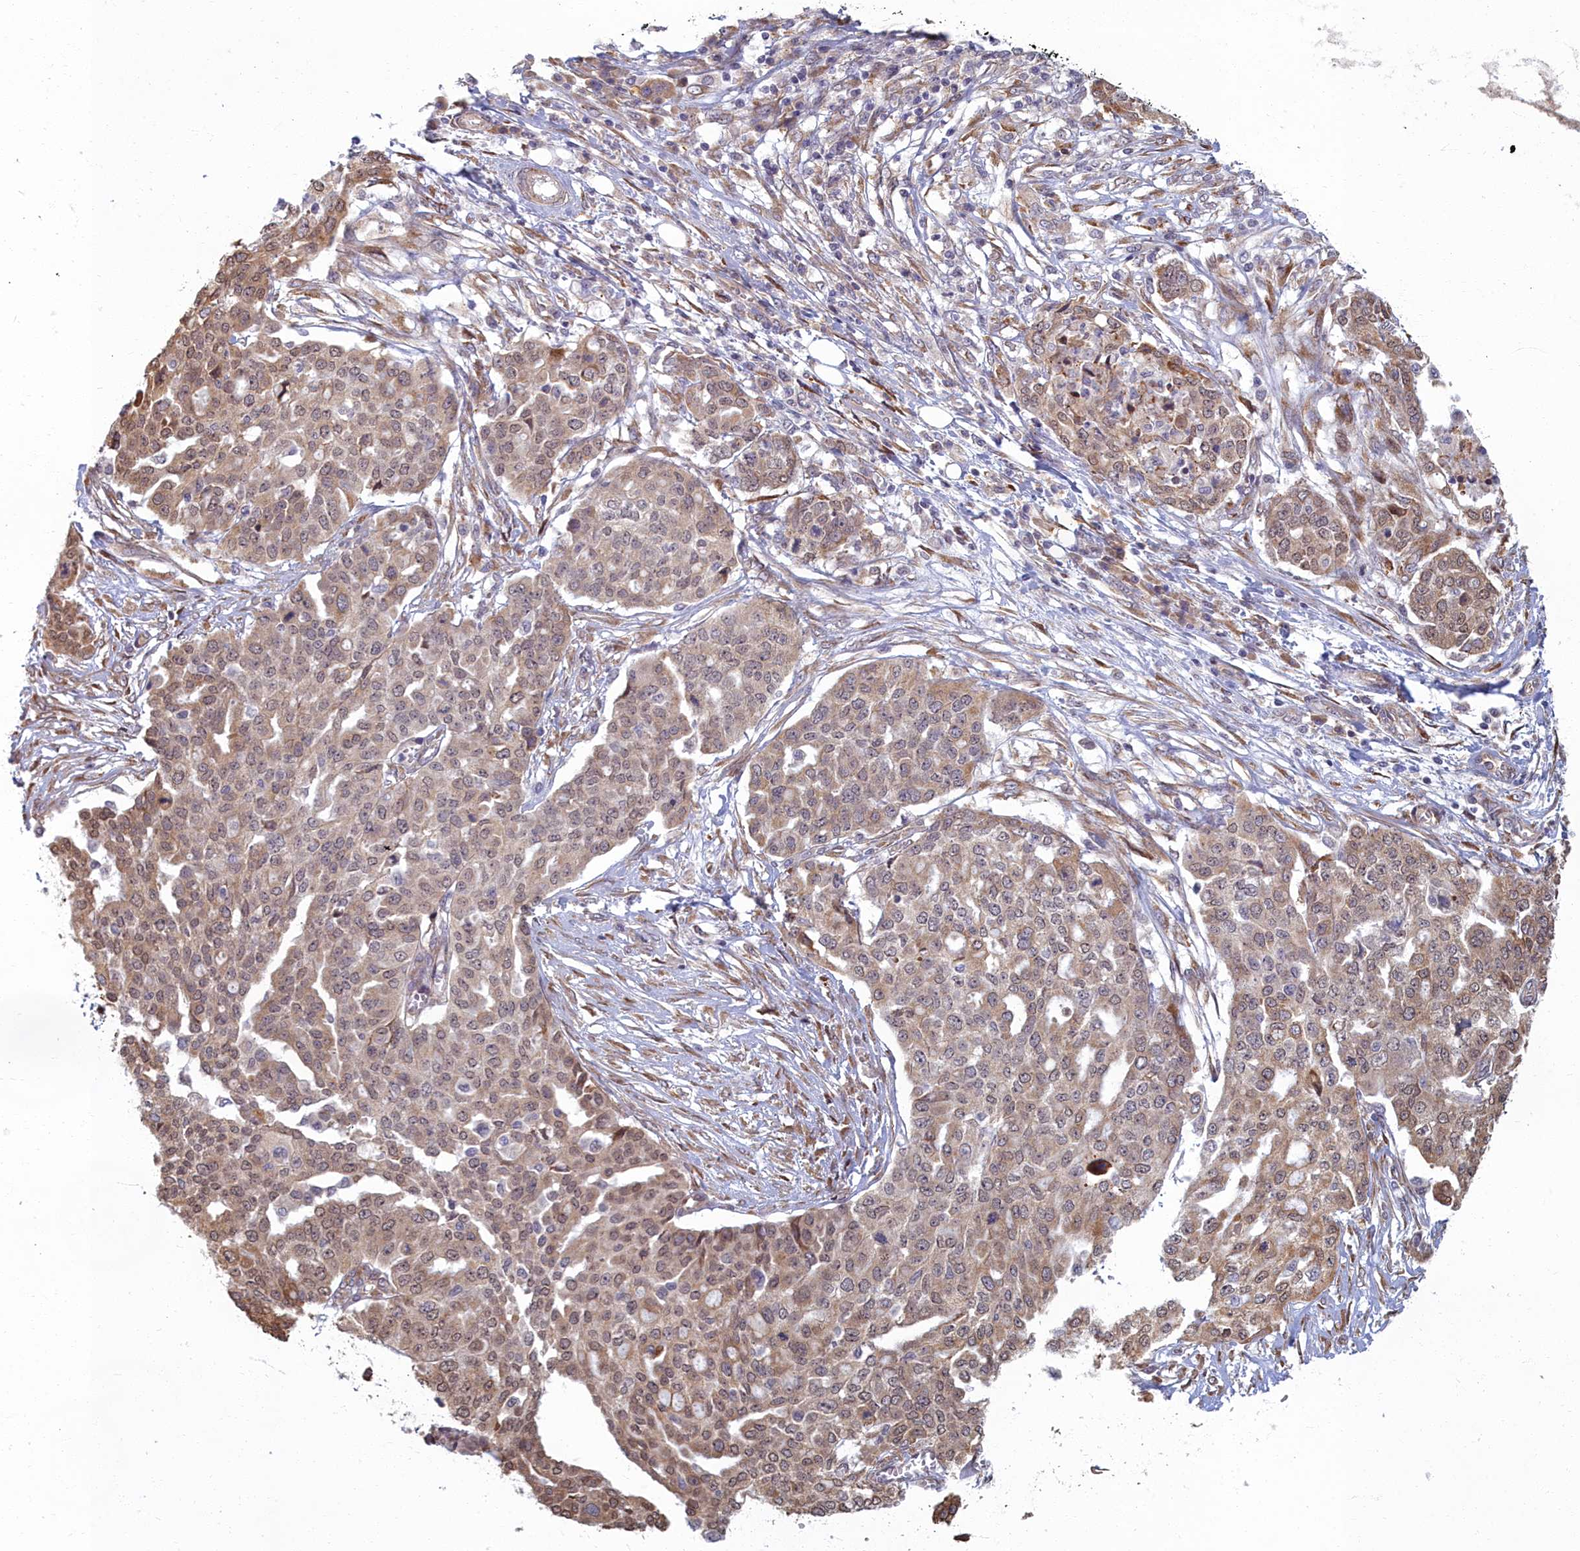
{"staining": {"intensity": "weak", "quantity": ">75%", "location": "cytoplasmic/membranous"}, "tissue": "ovarian cancer", "cell_type": "Tumor cells", "image_type": "cancer", "snomed": [{"axis": "morphology", "description": "Cystadenocarcinoma, serous, NOS"}, {"axis": "topography", "description": "Soft tissue"}, {"axis": "topography", "description": "Ovary"}], "caption": "Tumor cells display low levels of weak cytoplasmic/membranous positivity in approximately >75% of cells in ovarian serous cystadenocarcinoma.", "gene": "MAK16", "patient": {"sex": "female", "age": 57}}